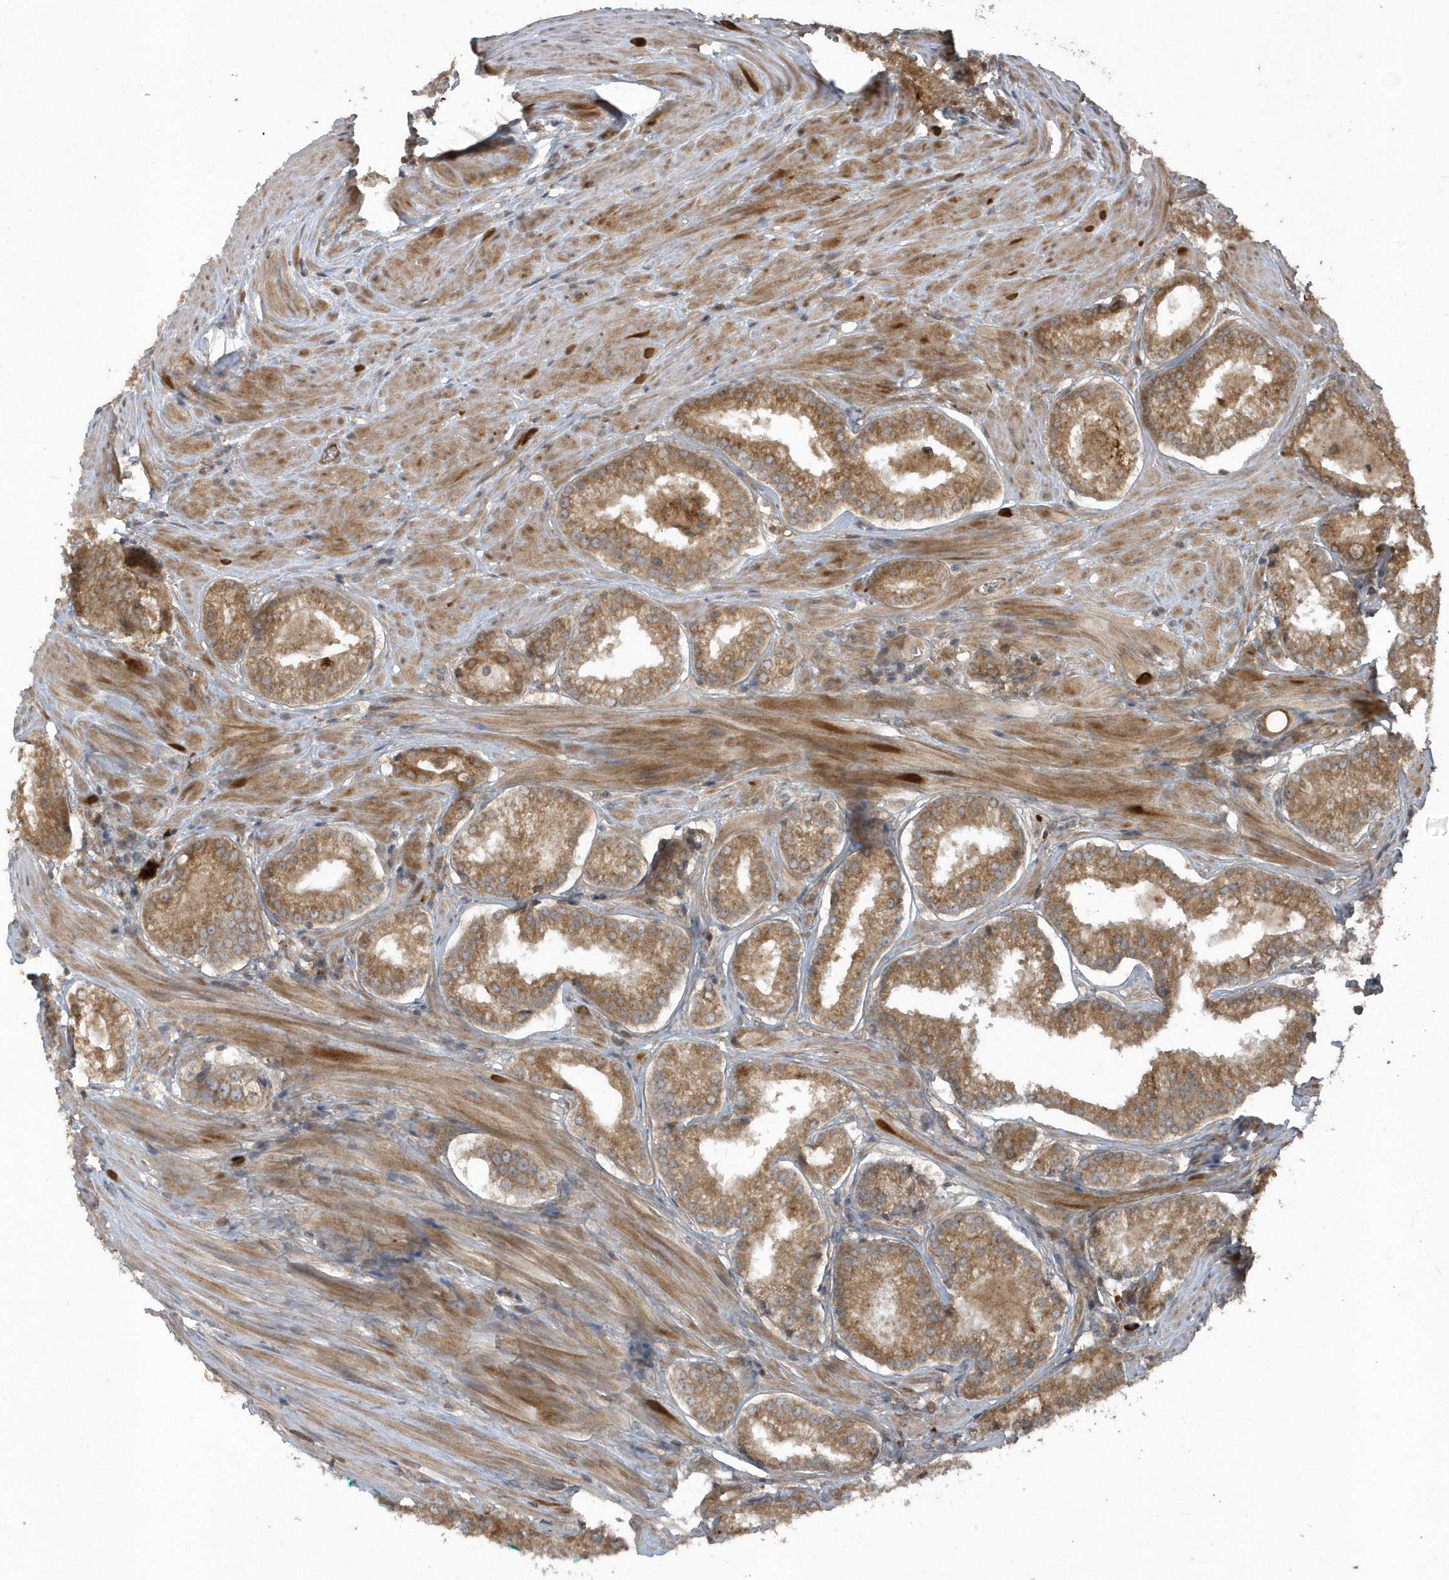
{"staining": {"intensity": "moderate", "quantity": ">75%", "location": "cytoplasmic/membranous"}, "tissue": "prostate cancer", "cell_type": "Tumor cells", "image_type": "cancer", "snomed": [{"axis": "morphology", "description": "Adenocarcinoma, Low grade"}, {"axis": "topography", "description": "Prostate"}], "caption": "Protein staining of adenocarcinoma (low-grade) (prostate) tissue demonstrates moderate cytoplasmic/membranous staining in approximately >75% of tumor cells. The staining is performed using DAB (3,3'-diaminobenzidine) brown chromogen to label protein expression. The nuclei are counter-stained blue using hematoxylin.", "gene": "HERPUD1", "patient": {"sex": "male", "age": 54}}